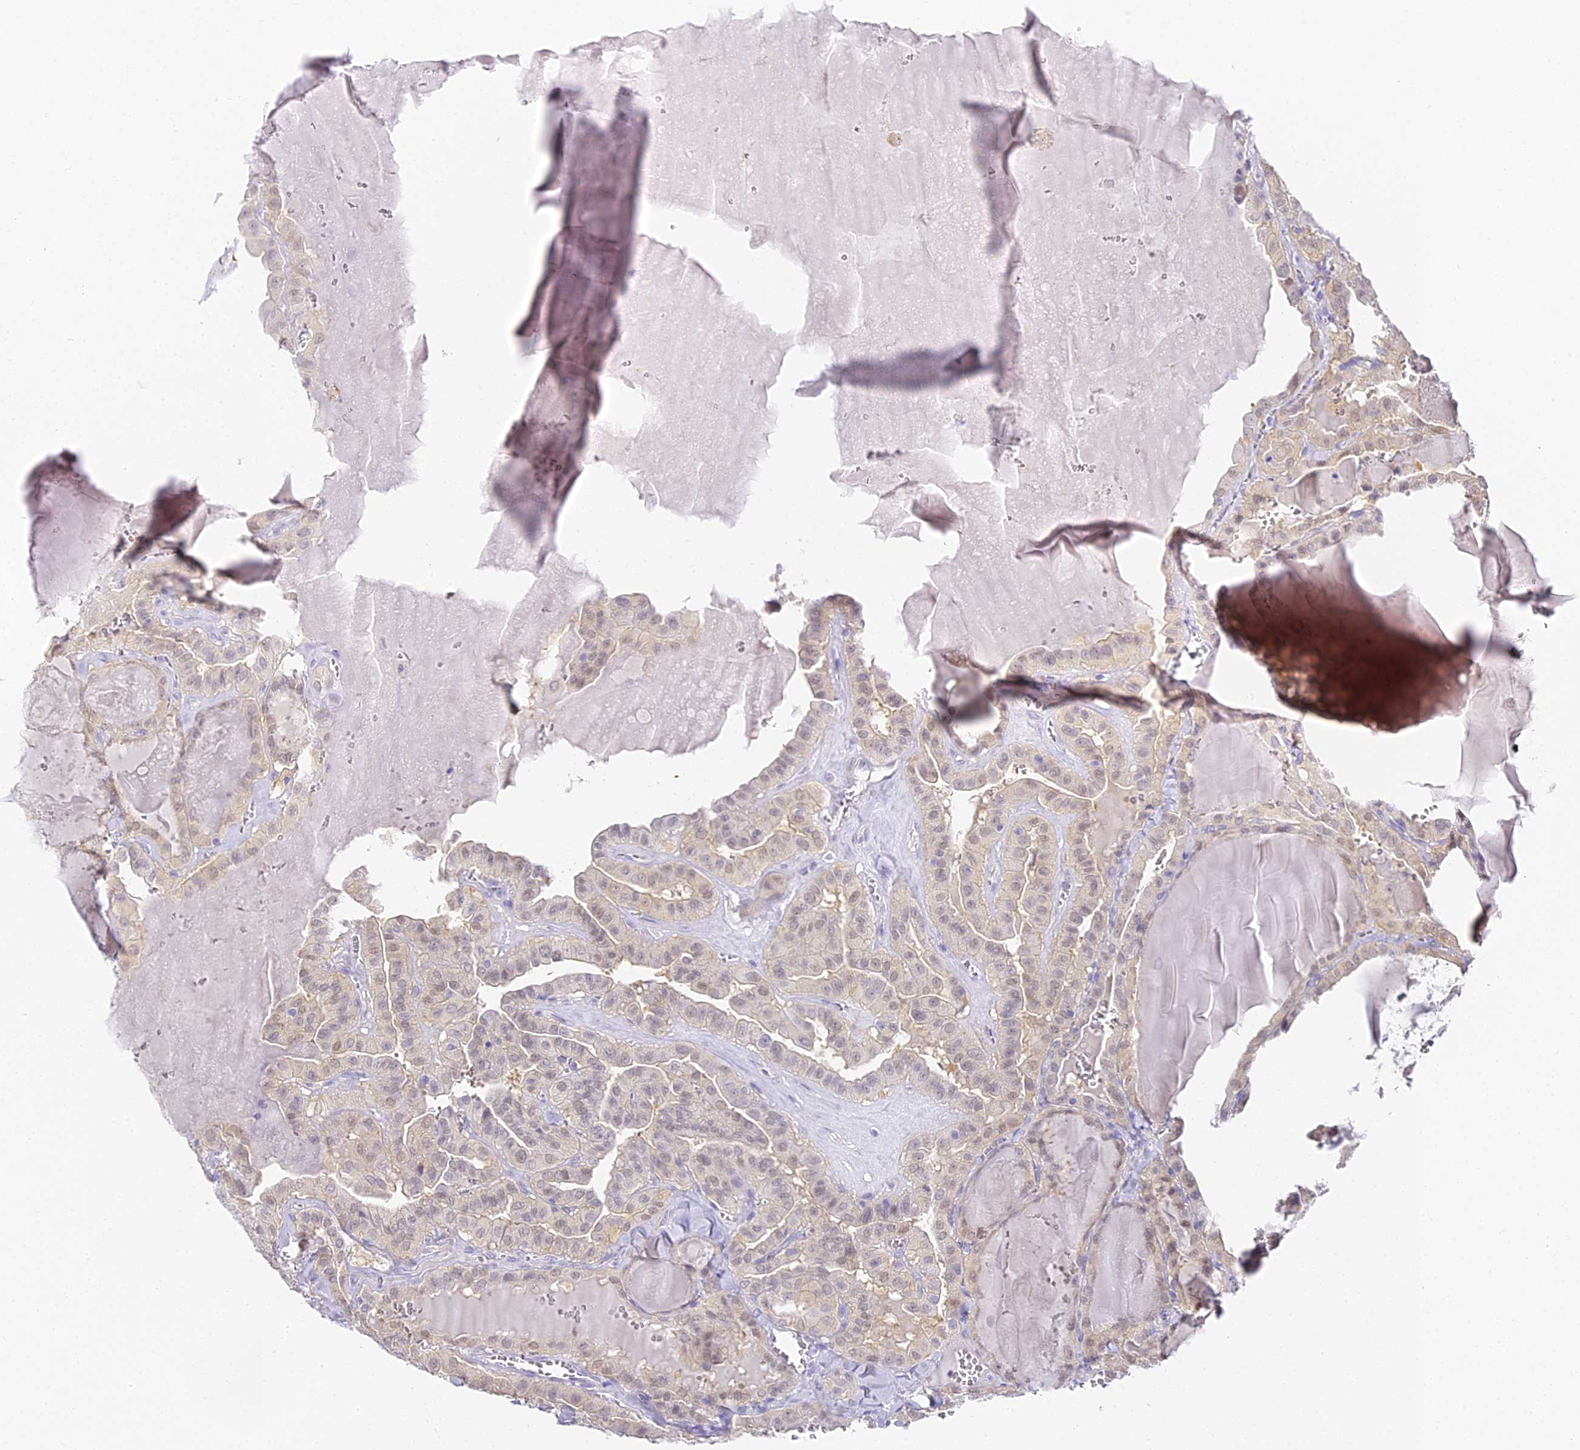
{"staining": {"intensity": "weak", "quantity": "25%-75%", "location": "nuclear"}, "tissue": "thyroid cancer", "cell_type": "Tumor cells", "image_type": "cancer", "snomed": [{"axis": "morphology", "description": "Papillary adenocarcinoma, NOS"}, {"axis": "topography", "description": "Thyroid gland"}], "caption": "Protein expression analysis of papillary adenocarcinoma (thyroid) demonstrates weak nuclear expression in about 25%-75% of tumor cells.", "gene": "ABHD14A-ACY1", "patient": {"sex": "male", "age": 52}}